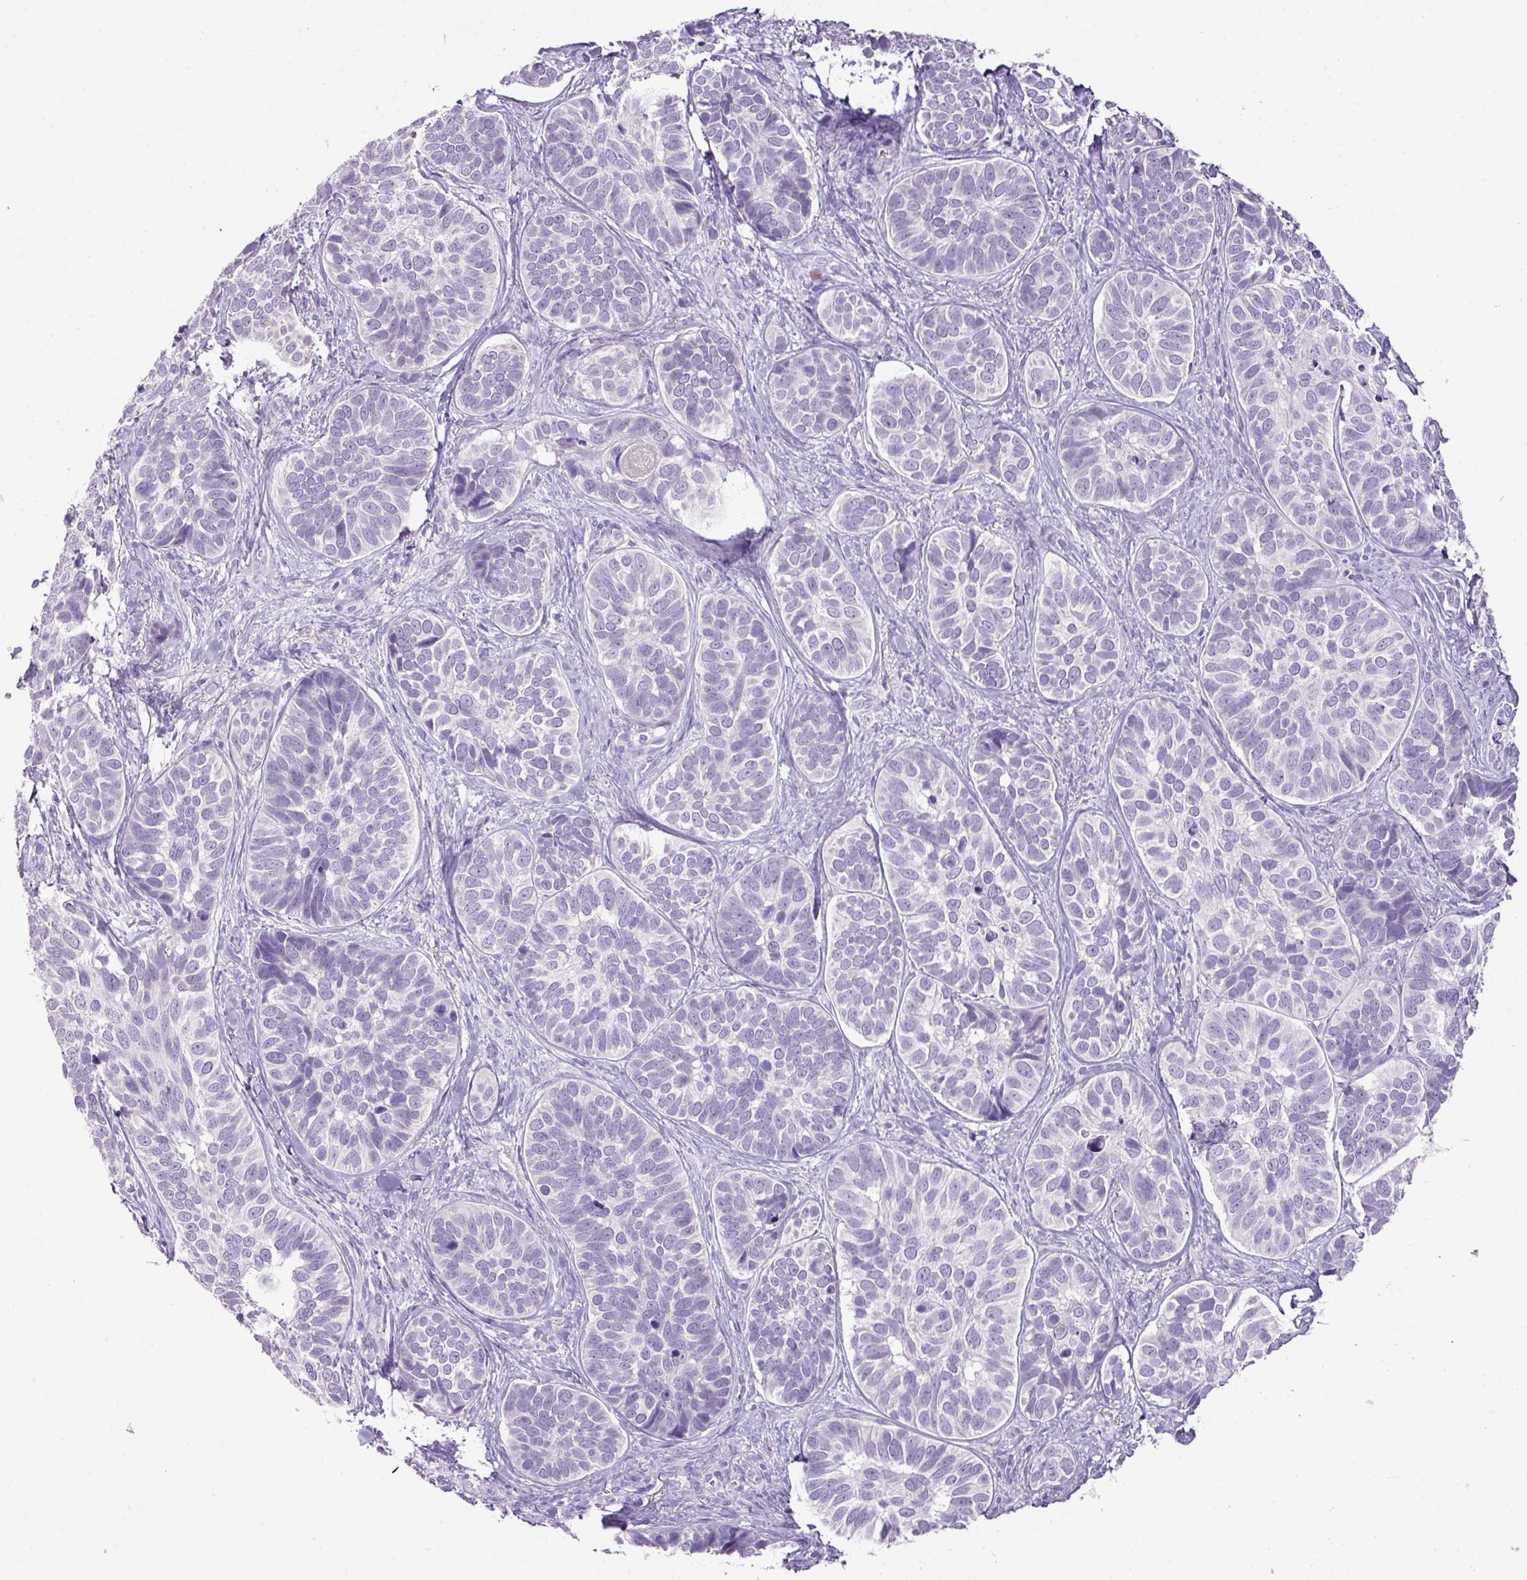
{"staining": {"intensity": "negative", "quantity": "none", "location": "none"}, "tissue": "skin cancer", "cell_type": "Tumor cells", "image_type": "cancer", "snomed": [{"axis": "morphology", "description": "Basal cell carcinoma"}, {"axis": "topography", "description": "Skin"}], "caption": "Basal cell carcinoma (skin) was stained to show a protein in brown. There is no significant staining in tumor cells.", "gene": "HTR3E", "patient": {"sex": "male", "age": 62}}